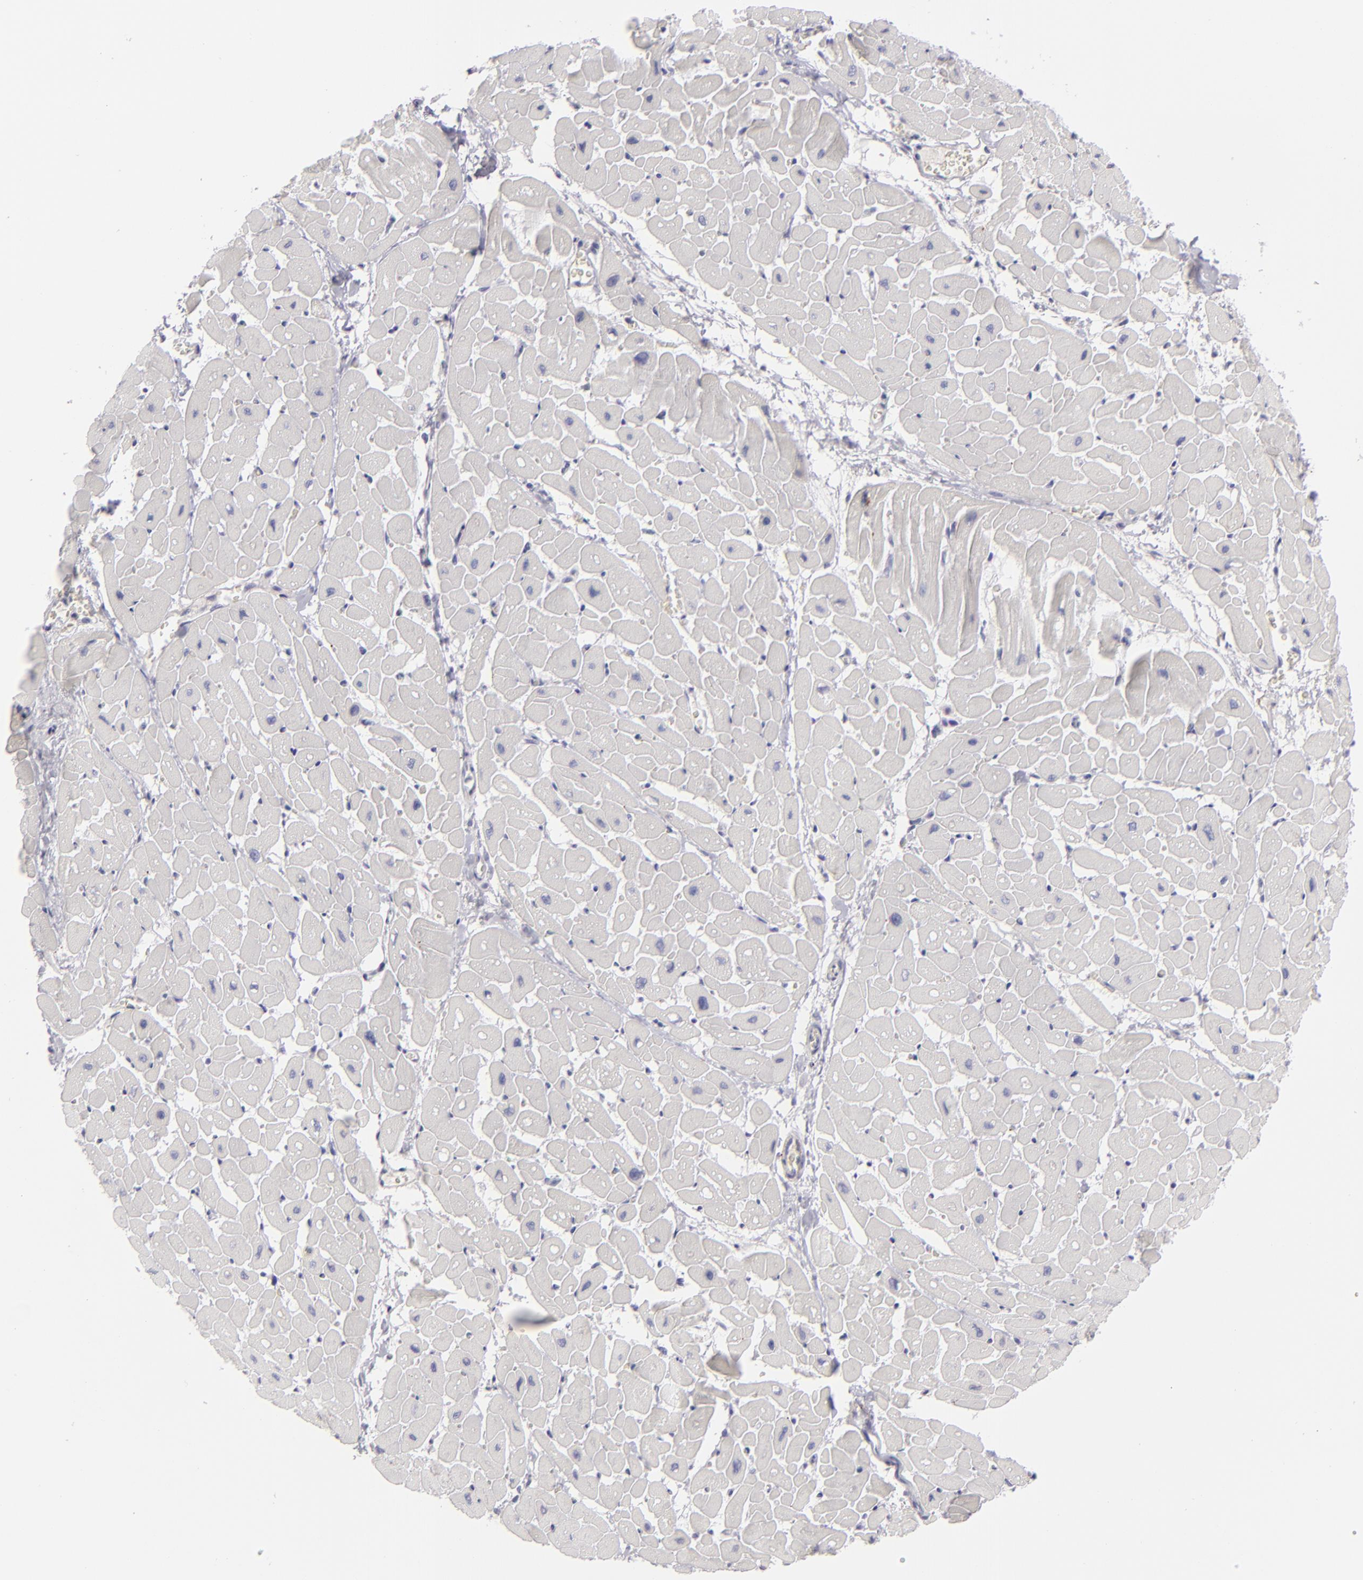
{"staining": {"intensity": "negative", "quantity": "none", "location": "none"}, "tissue": "heart muscle", "cell_type": "Cardiomyocytes", "image_type": "normal", "snomed": [{"axis": "morphology", "description": "Normal tissue, NOS"}, {"axis": "topography", "description": "Heart"}], "caption": "The histopathology image shows no staining of cardiomyocytes in benign heart muscle. (DAB (3,3'-diaminobenzidine) immunohistochemistry (IHC), high magnification).", "gene": "C9", "patient": {"sex": "male", "age": 45}}